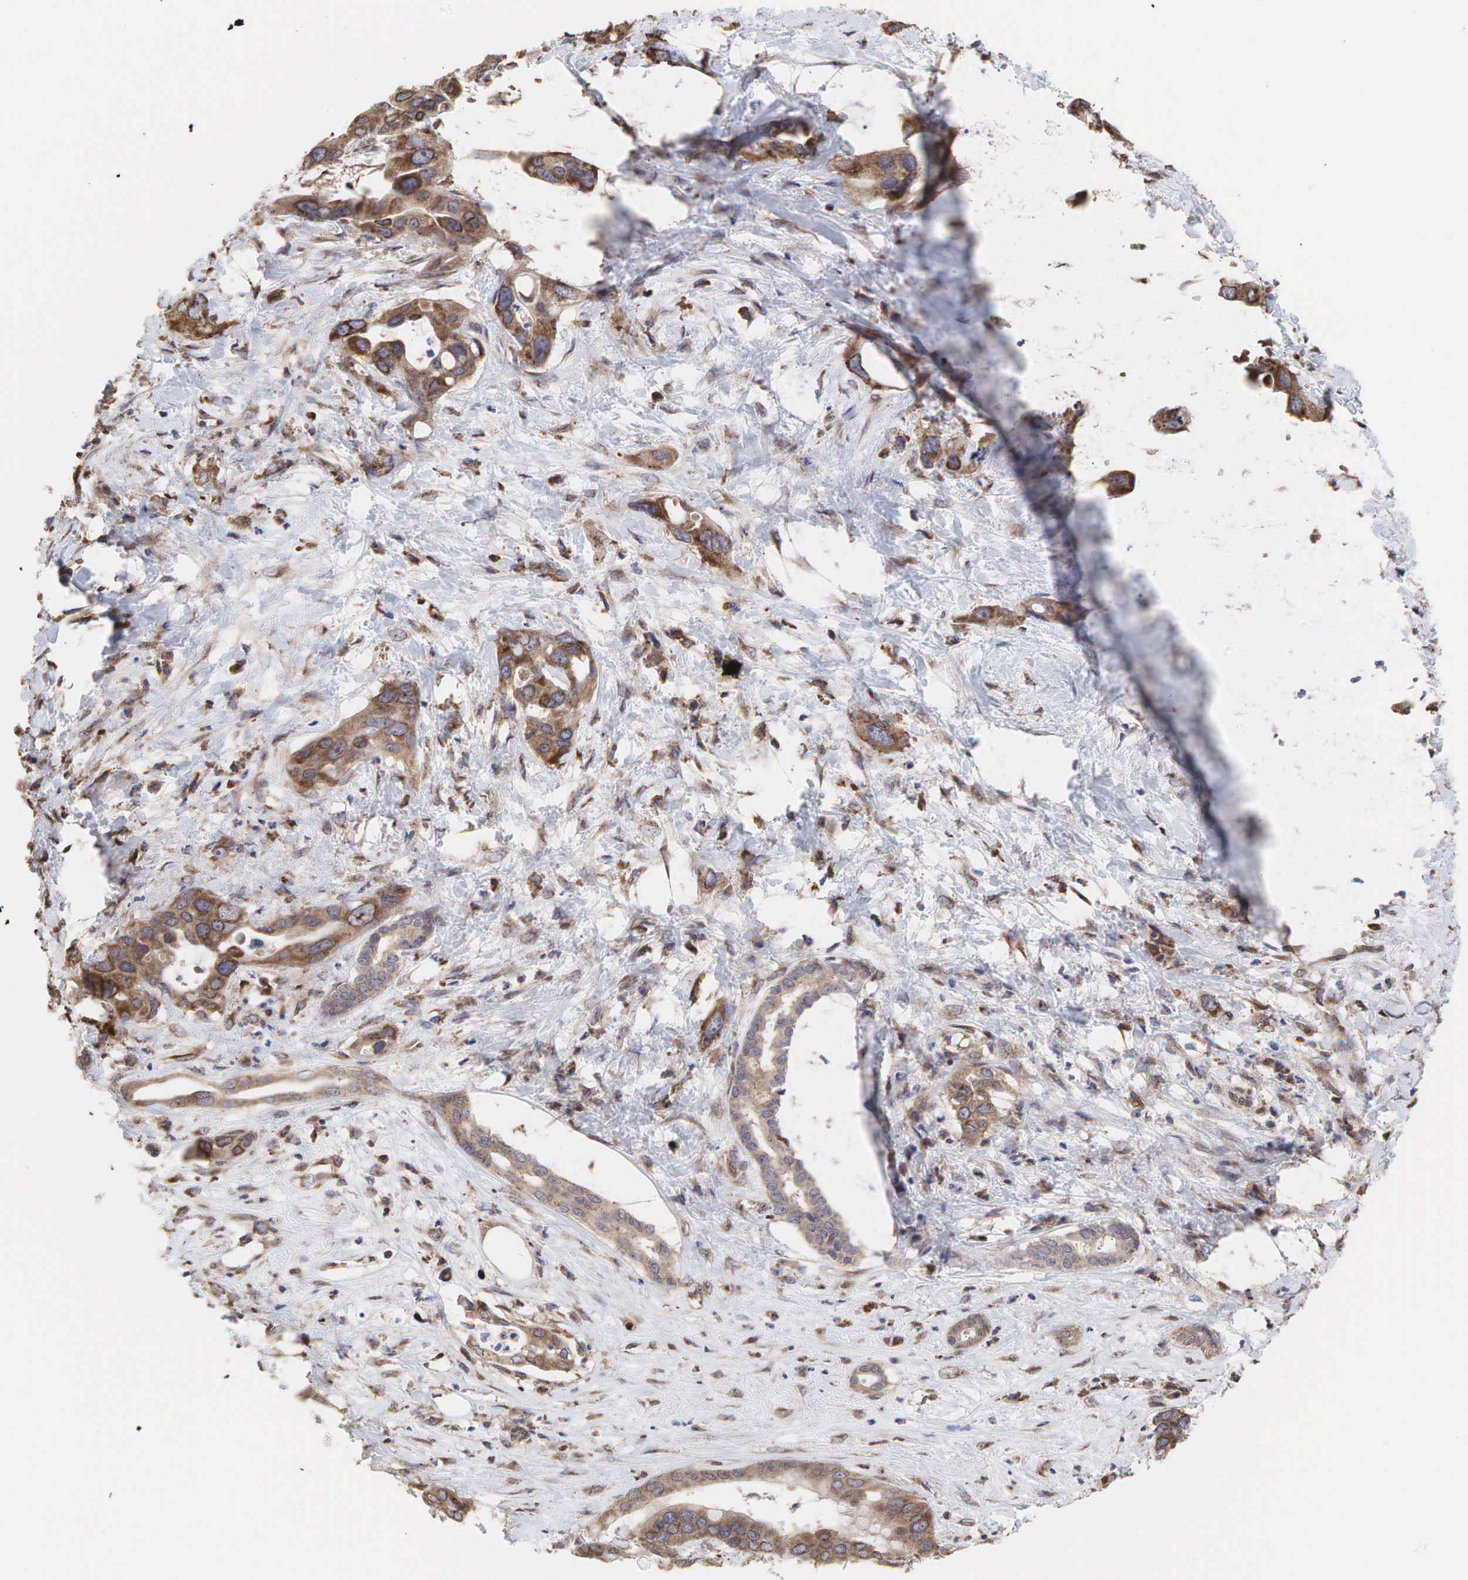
{"staining": {"intensity": "weak", "quantity": ">75%", "location": "cytoplasmic/membranous"}, "tissue": "liver cancer", "cell_type": "Tumor cells", "image_type": "cancer", "snomed": [{"axis": "morphology", "description": "Cholangiocarcinoma"}, {"axis": "topography", "description": "Liver"}], "caption": "This micrograph exhibits immunohistochemistry staining of human liver cancer (cholangiocarcinoma), with low weak cytoplasmic/membranous expression in about >75% of tumor cells.", "gene": "PABPC5", "patient": {"sex": "female", "age": 65}}